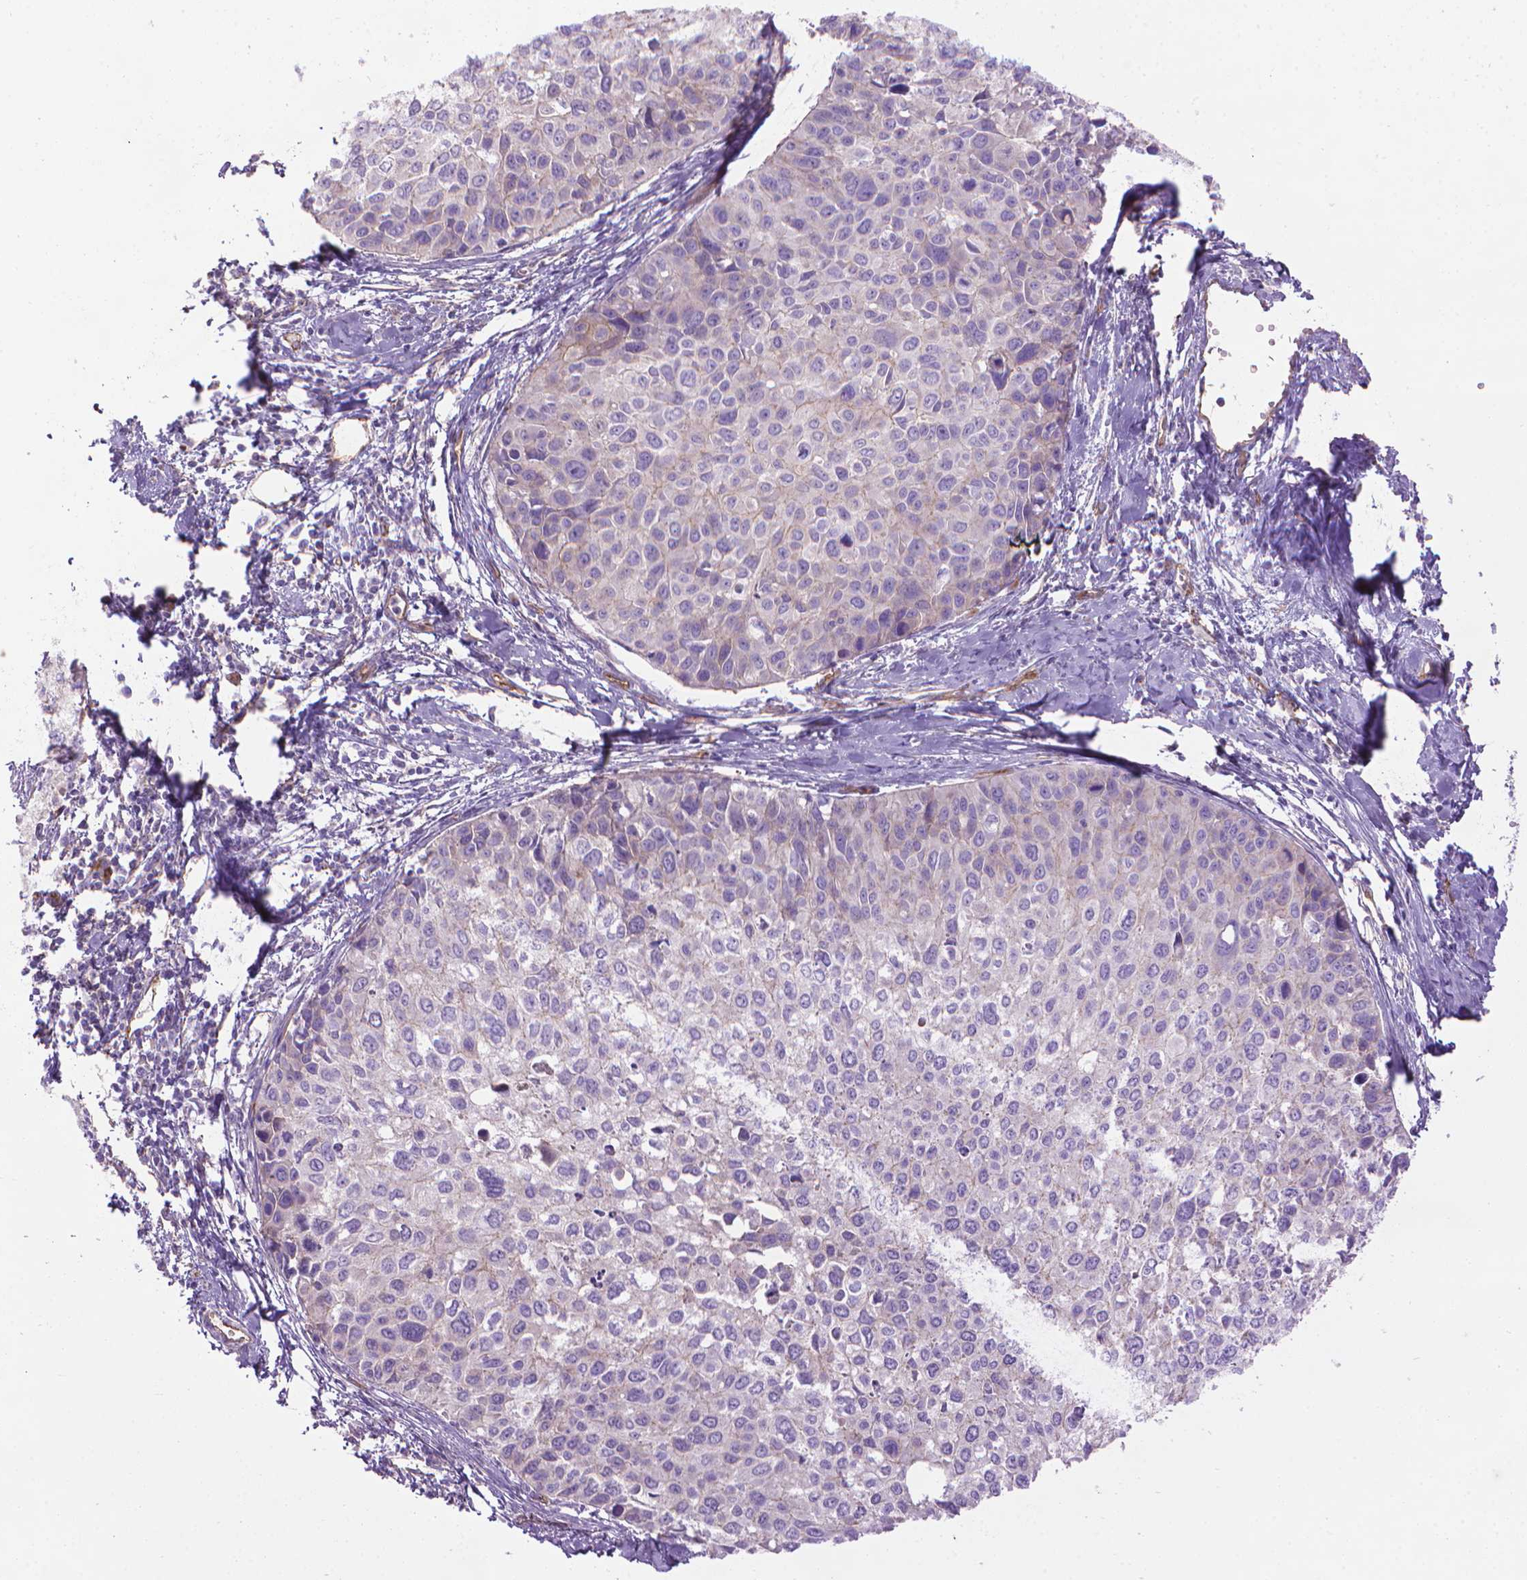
{"staining": {"intensity": "negative", "quantity": "none", "location": "none"}, "tissue": "cervical cancer", "cell_type": "Tumor cells", "image_type": "cancer", "snomed": [{"axis": "morphology", "description": "Squamous cell carcinoma, NOS"}, {"axis": "topography", "description": "Cervix"}], "caption": "Protein analysis of cervical cancer demonstrates no significant expression in tumor cells. The staining is performed using DAB (3,3'-diaminobenzidine) brown chromogen with nuclei counter-stained in using hematoxylin.", "gene": "TENT5A", "patient": {"sex": "female", "age": 50}}